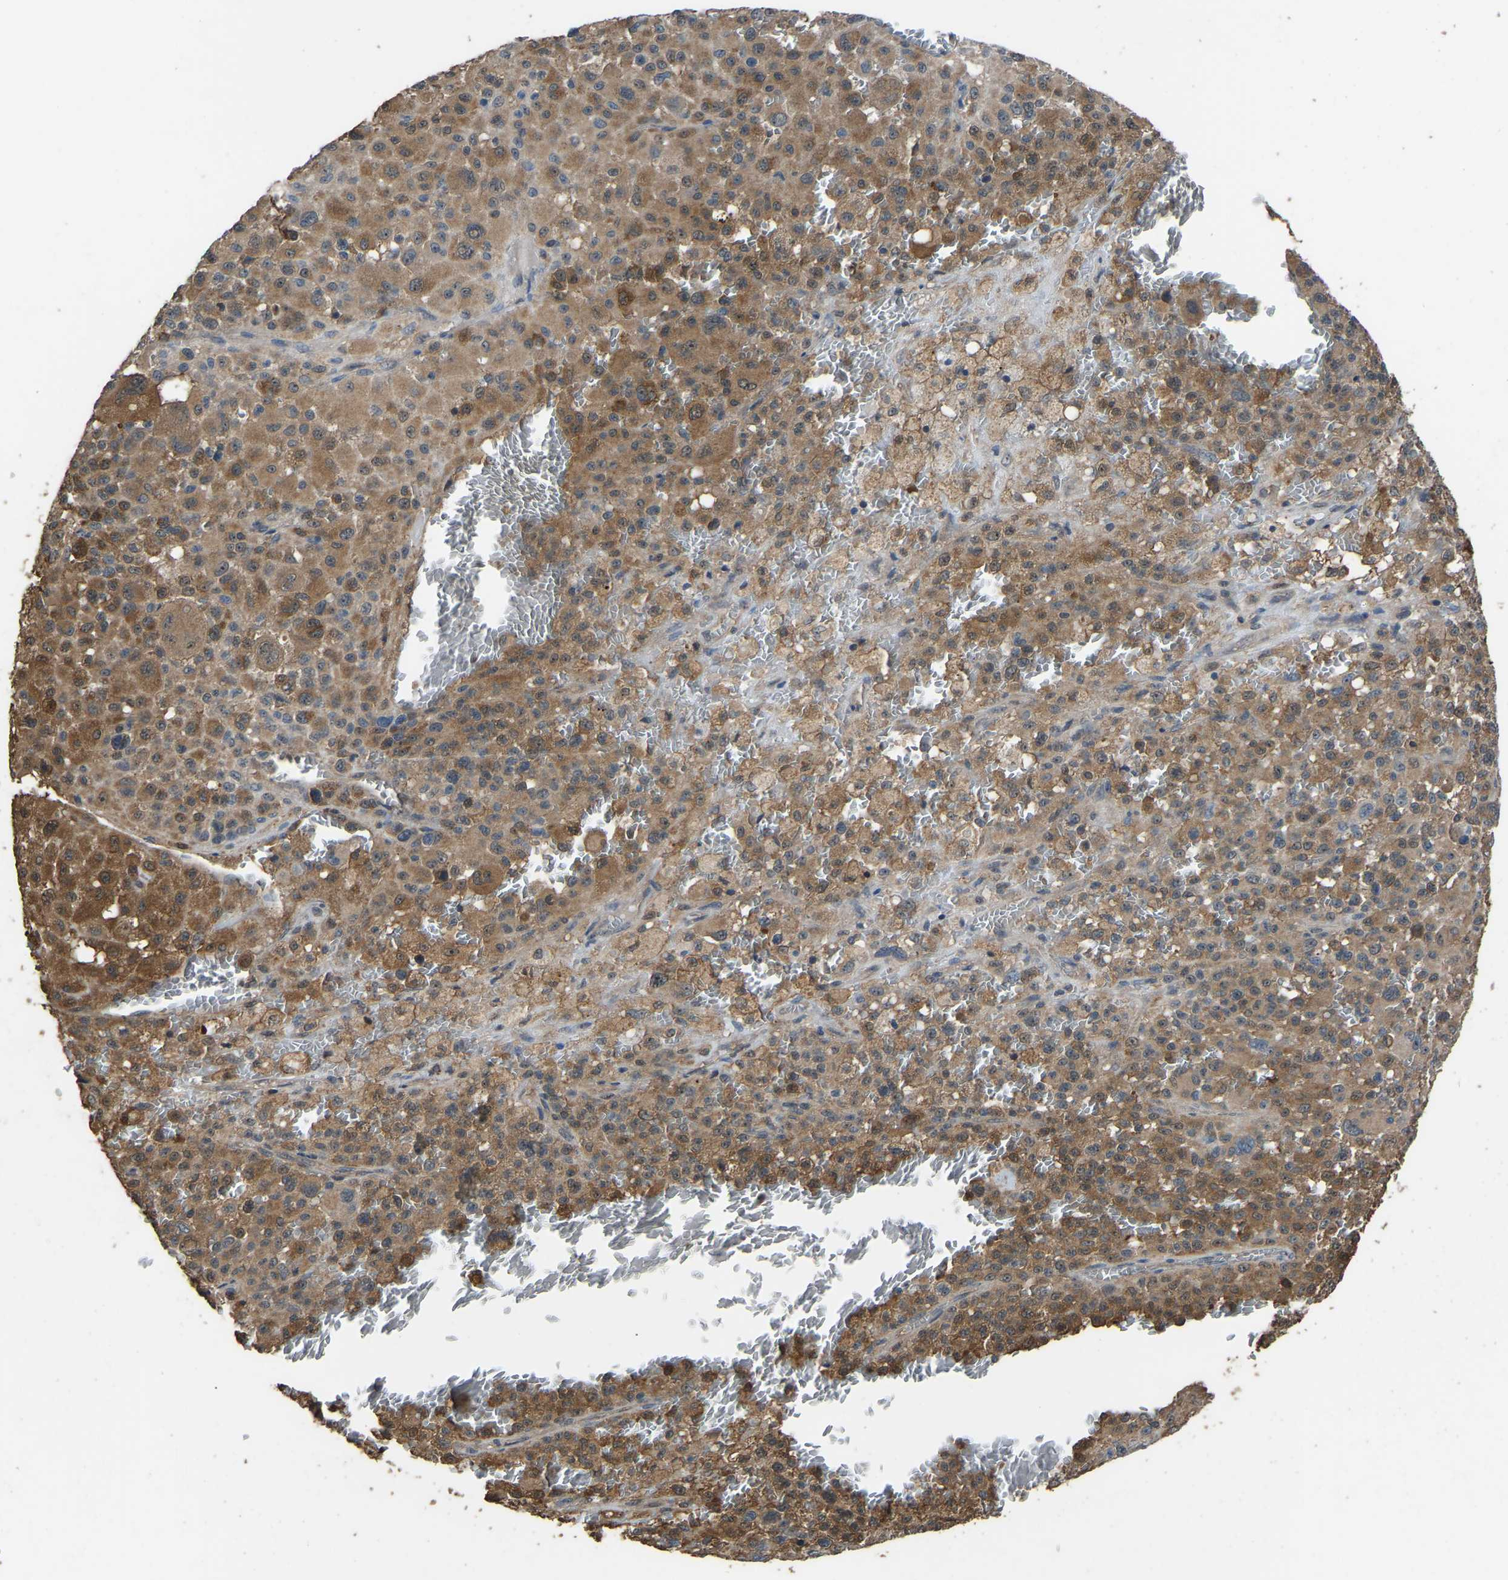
{"staining": {"intensity": "moderate", "quantity": ">75%", "location": "cytoplasmic/membranous"}, "tissue": "melanoma", "cell_type": "Tumor cells", "image_type": "cancer", "snomed": [{"axis": "morphology", "description": "Malignant melanoma, Metastatic site"}, {"axis": "topography", "description": "Skin"}], "caption": "The photomicrograph shows a brown stain indicating the presence of a protein in the cytoplasmic/membranous of tumor cells in malignant melanoma (metastatic site). Using DAB (3,3'-diaminobenzidine) (brown) and hematoxylin (blue) stains, captured at high magnification using brightfield microscopy.", "gene": "FHIT", "patient": {"sex": "female", "age": 74}}